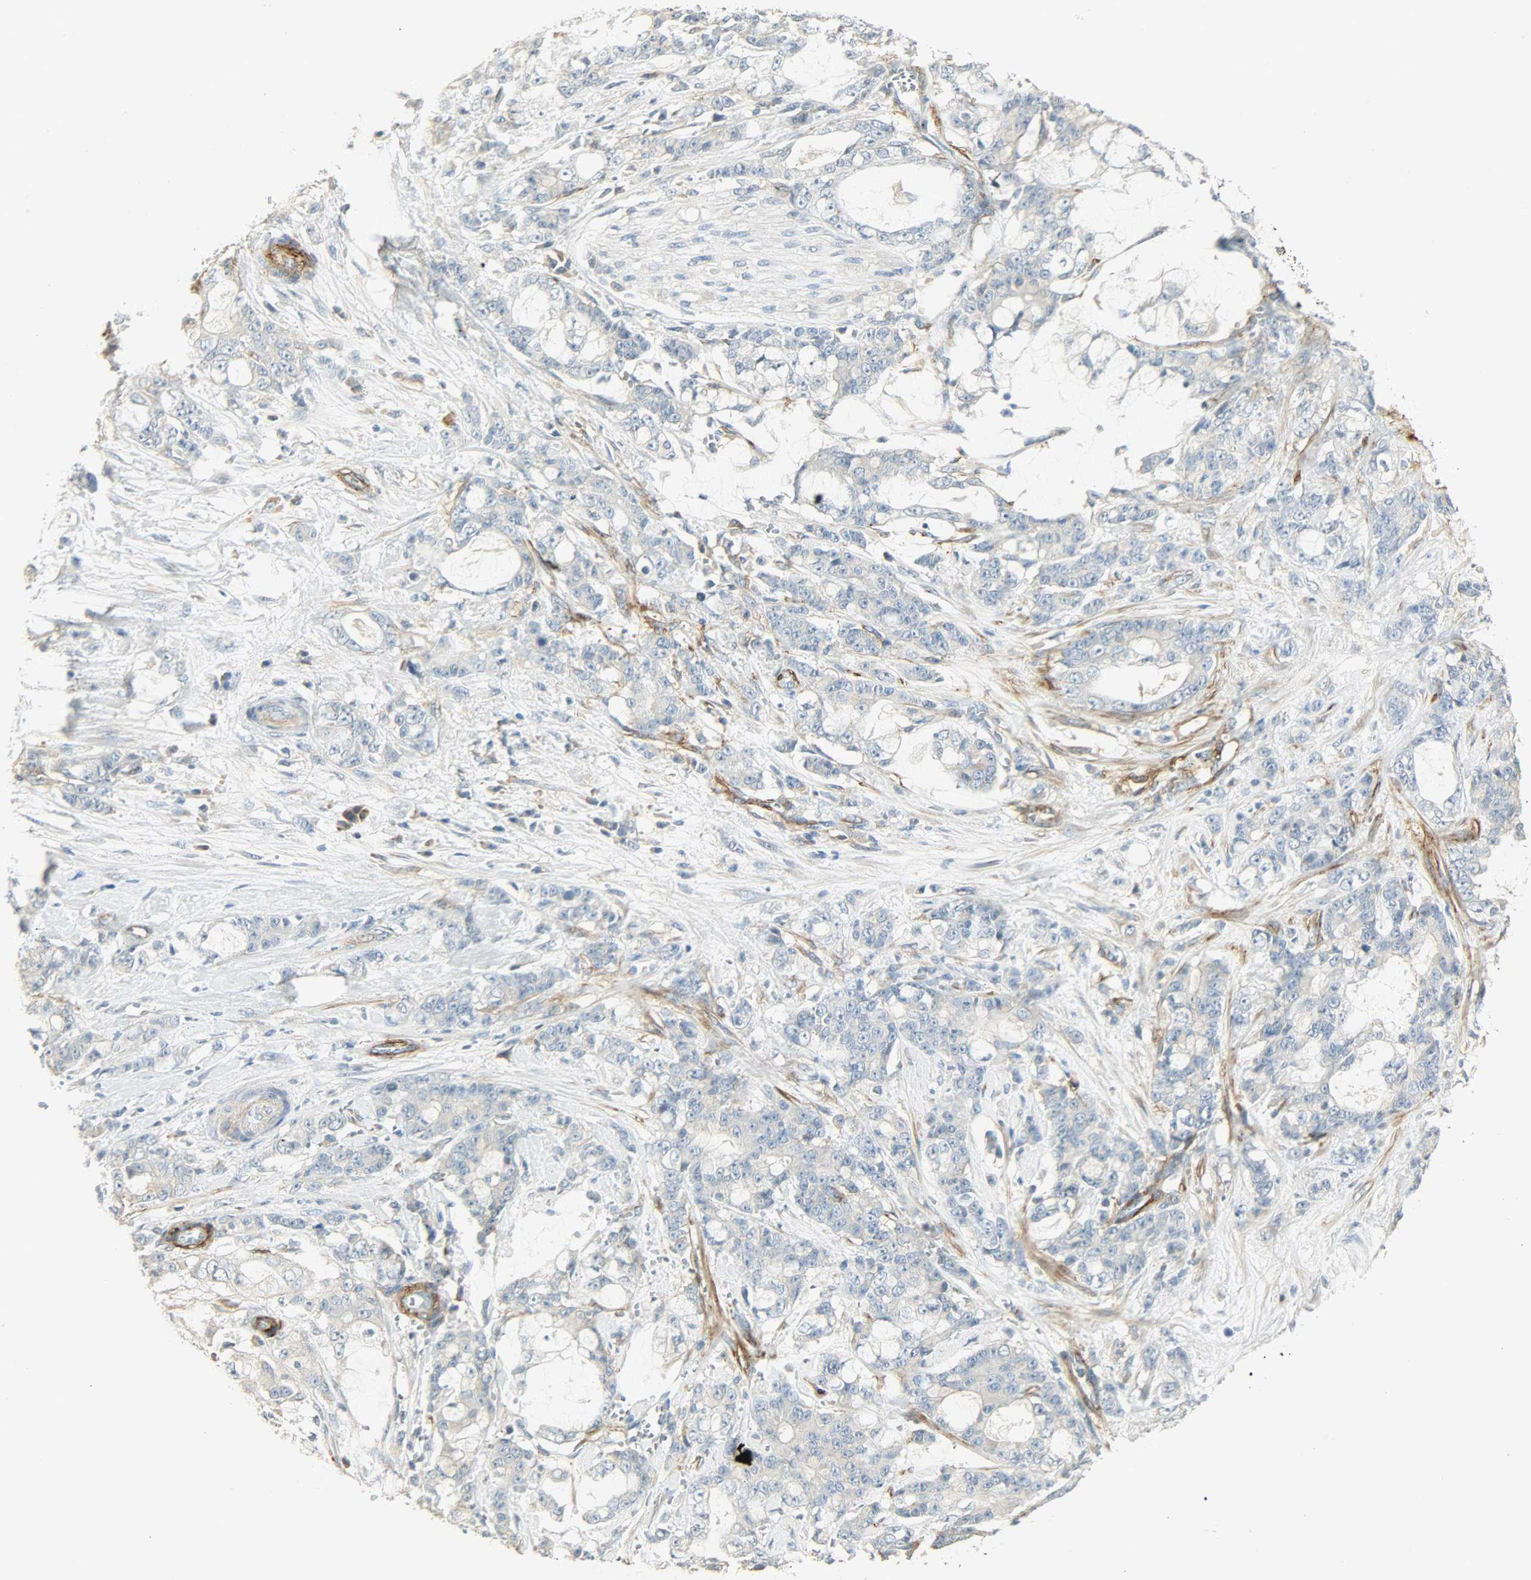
{"staining": {"intensity": "negative", "quantity": "none", "location": "none"}, "tissue": "pancreatic cancer", "cell_type": "Tumor cells", "image_type": "cancer", "snomed": [{"axis": "morphology", "description": "Adenocarcinoma, NOS"}, {"axis": "topography", "description": "Pancreas"}], "caption": "Tumor cells are negative for protein expression in human pancreatic cancer (adenocarcinoma).", "gene": "ENPEP", "patient": {"sex": "female", "age": 73}}